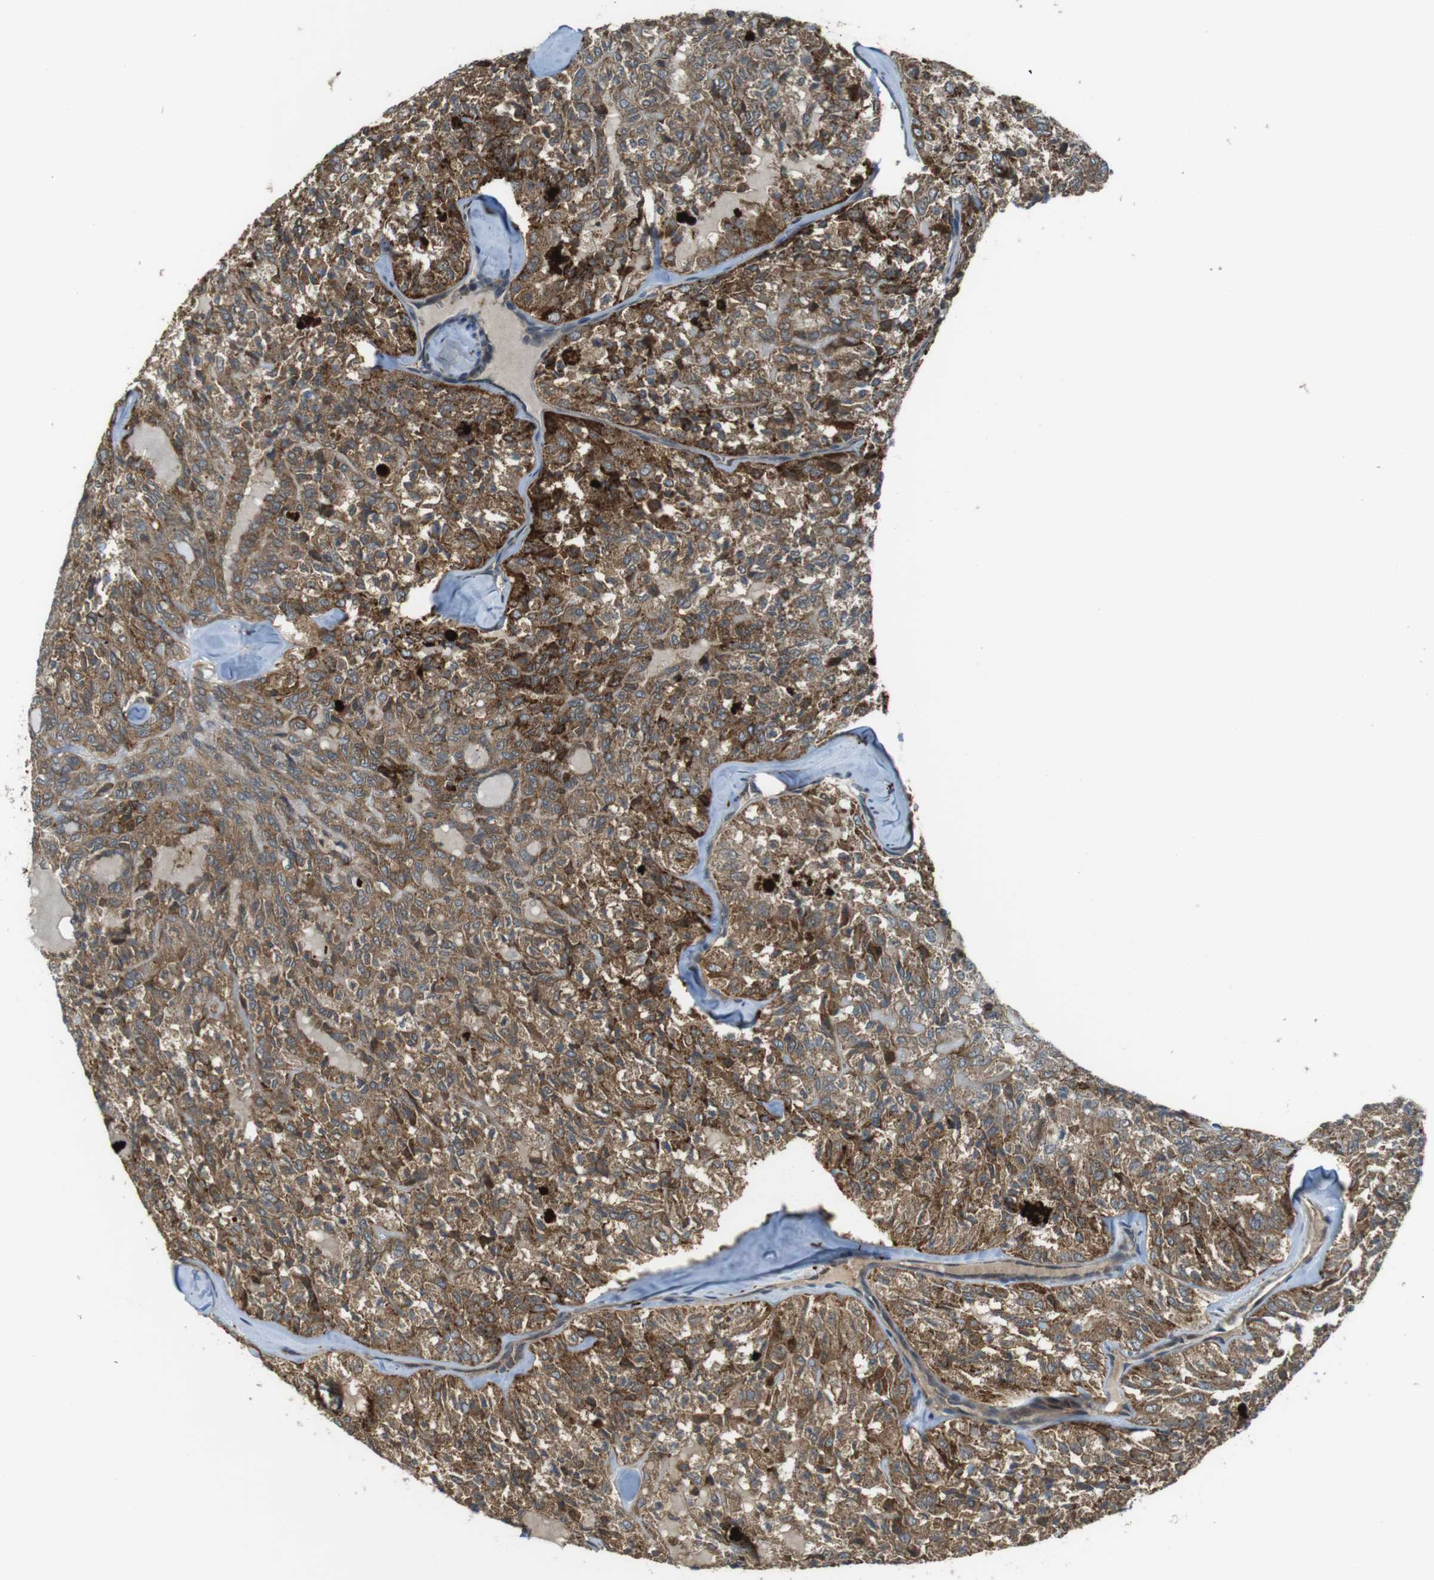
{"staining": {"intensity": "strong", "quantity": ">75%", "location": "cytoplasmic/membranous"}, "tissue": "thyroid cancer", "cell_type": "Tumor cells", "image_type": "cancer", "snomed": [{"axis": "morphology", "description": "Follicular adenoma carcinoma, NOS"}, {"axis": "topography", "description": "Thyroid gland"}], "caption": "IHC histopathology image of thyroid follicular adenoma carcinoma stained for a protein (brown), which demonstrates high levels of strong cytoplasmic/membranous expression in approximately >75% of tumor cells.", "gene": "IFFO2", "patient": {"sex": "male", "age": 75}}